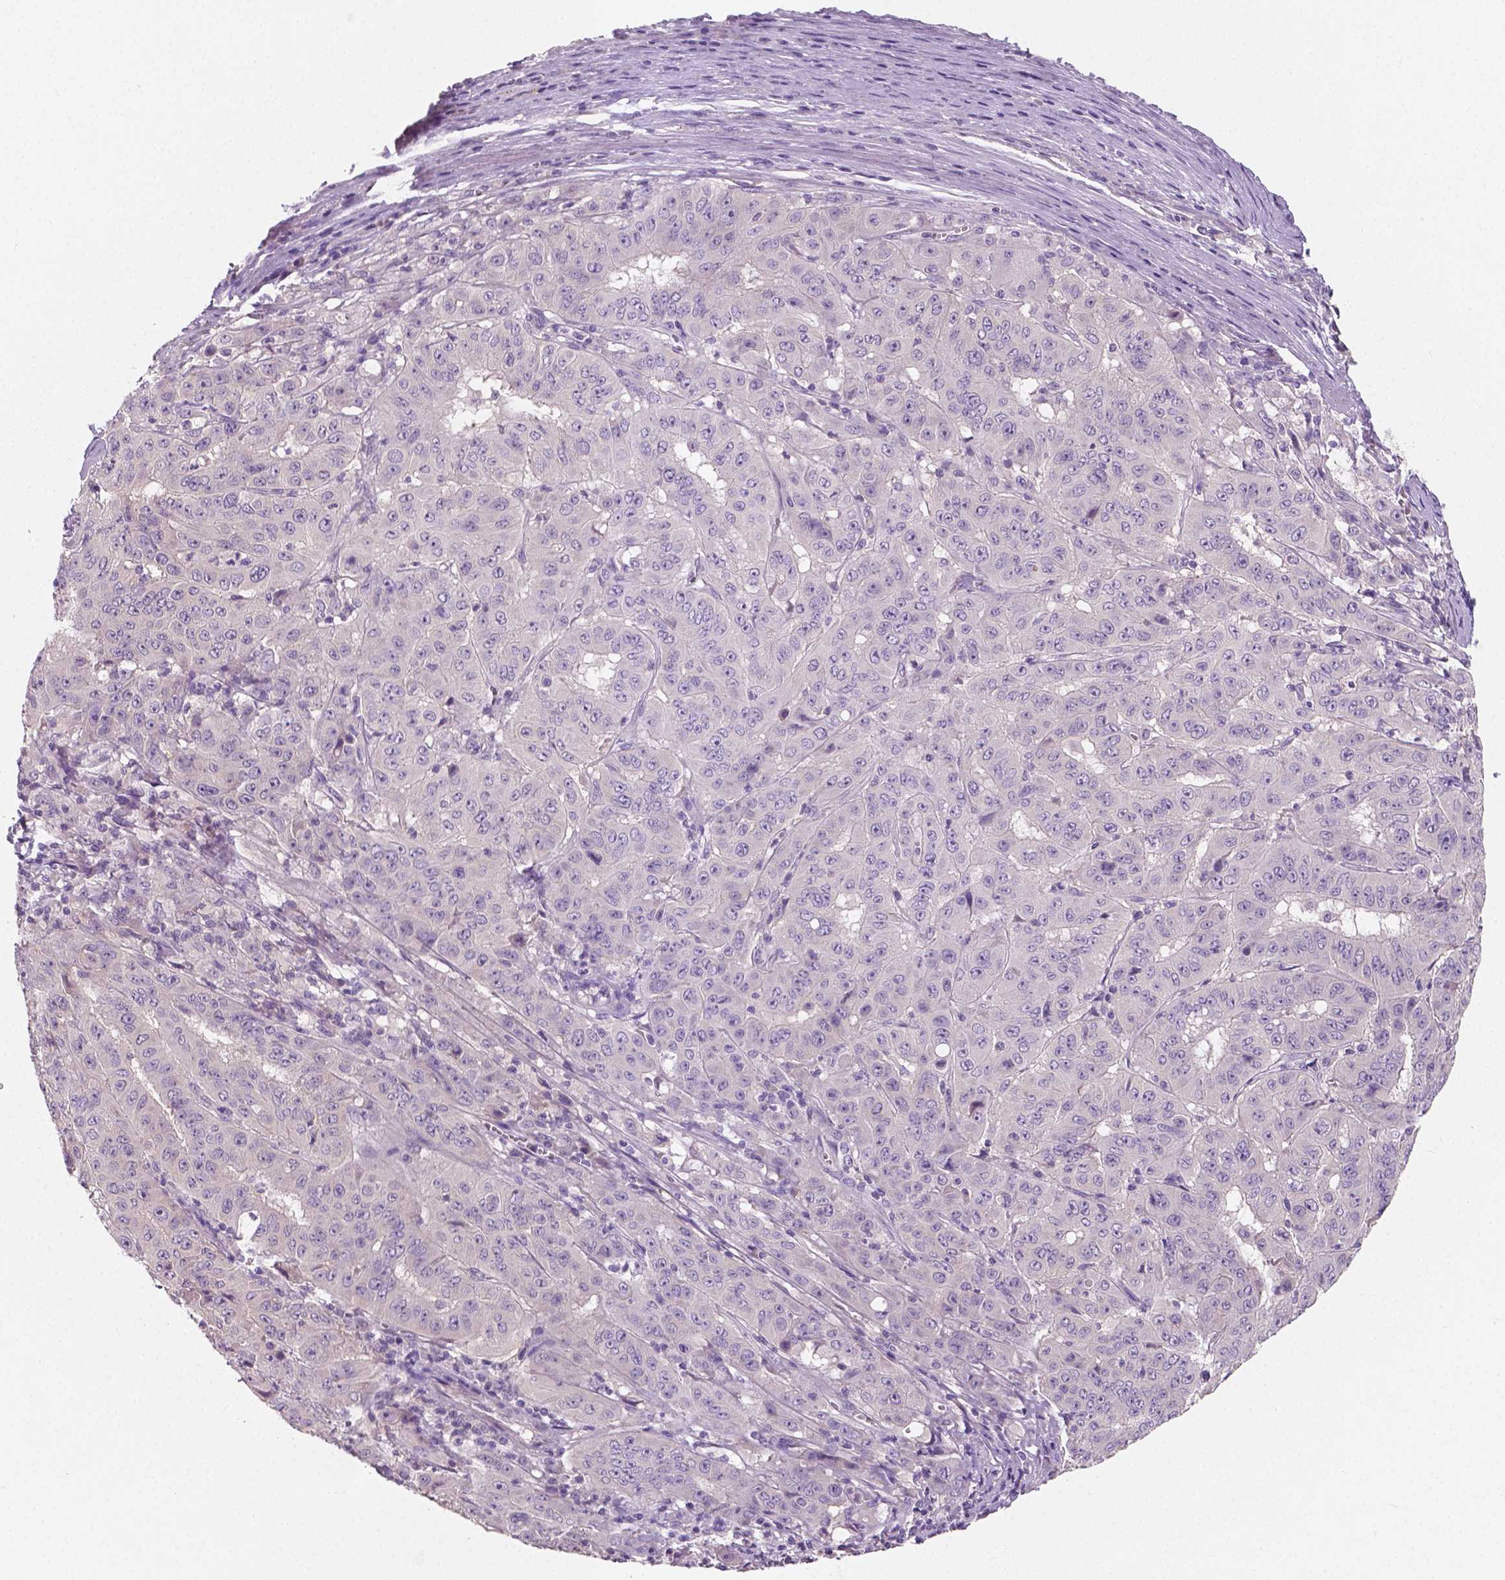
{"staining": {"intensity": "negative", "quantity": "none", "location": "none"}, "tissue": "pancreatic cancer", "cell_type": "Tumor cells", "image_type": "cancer", "snomed": [{"axis": "morphology", "description": "Adenocarcinoma, NOS"}, {"axis": "topography", "description": "Pancreas"}], "caption": "Image shows no protein staining in tumor cells of pancreatic cancer tissue. The staining was performed using DAB (3,3'-diaminobenzidine) to visualize the protein expression in brown, while the nuclei were stained in blue with hematoxylin (Magnification: 20x).", "gene": "LSM14B", "patient": {"sex": "male", "age": 63}}